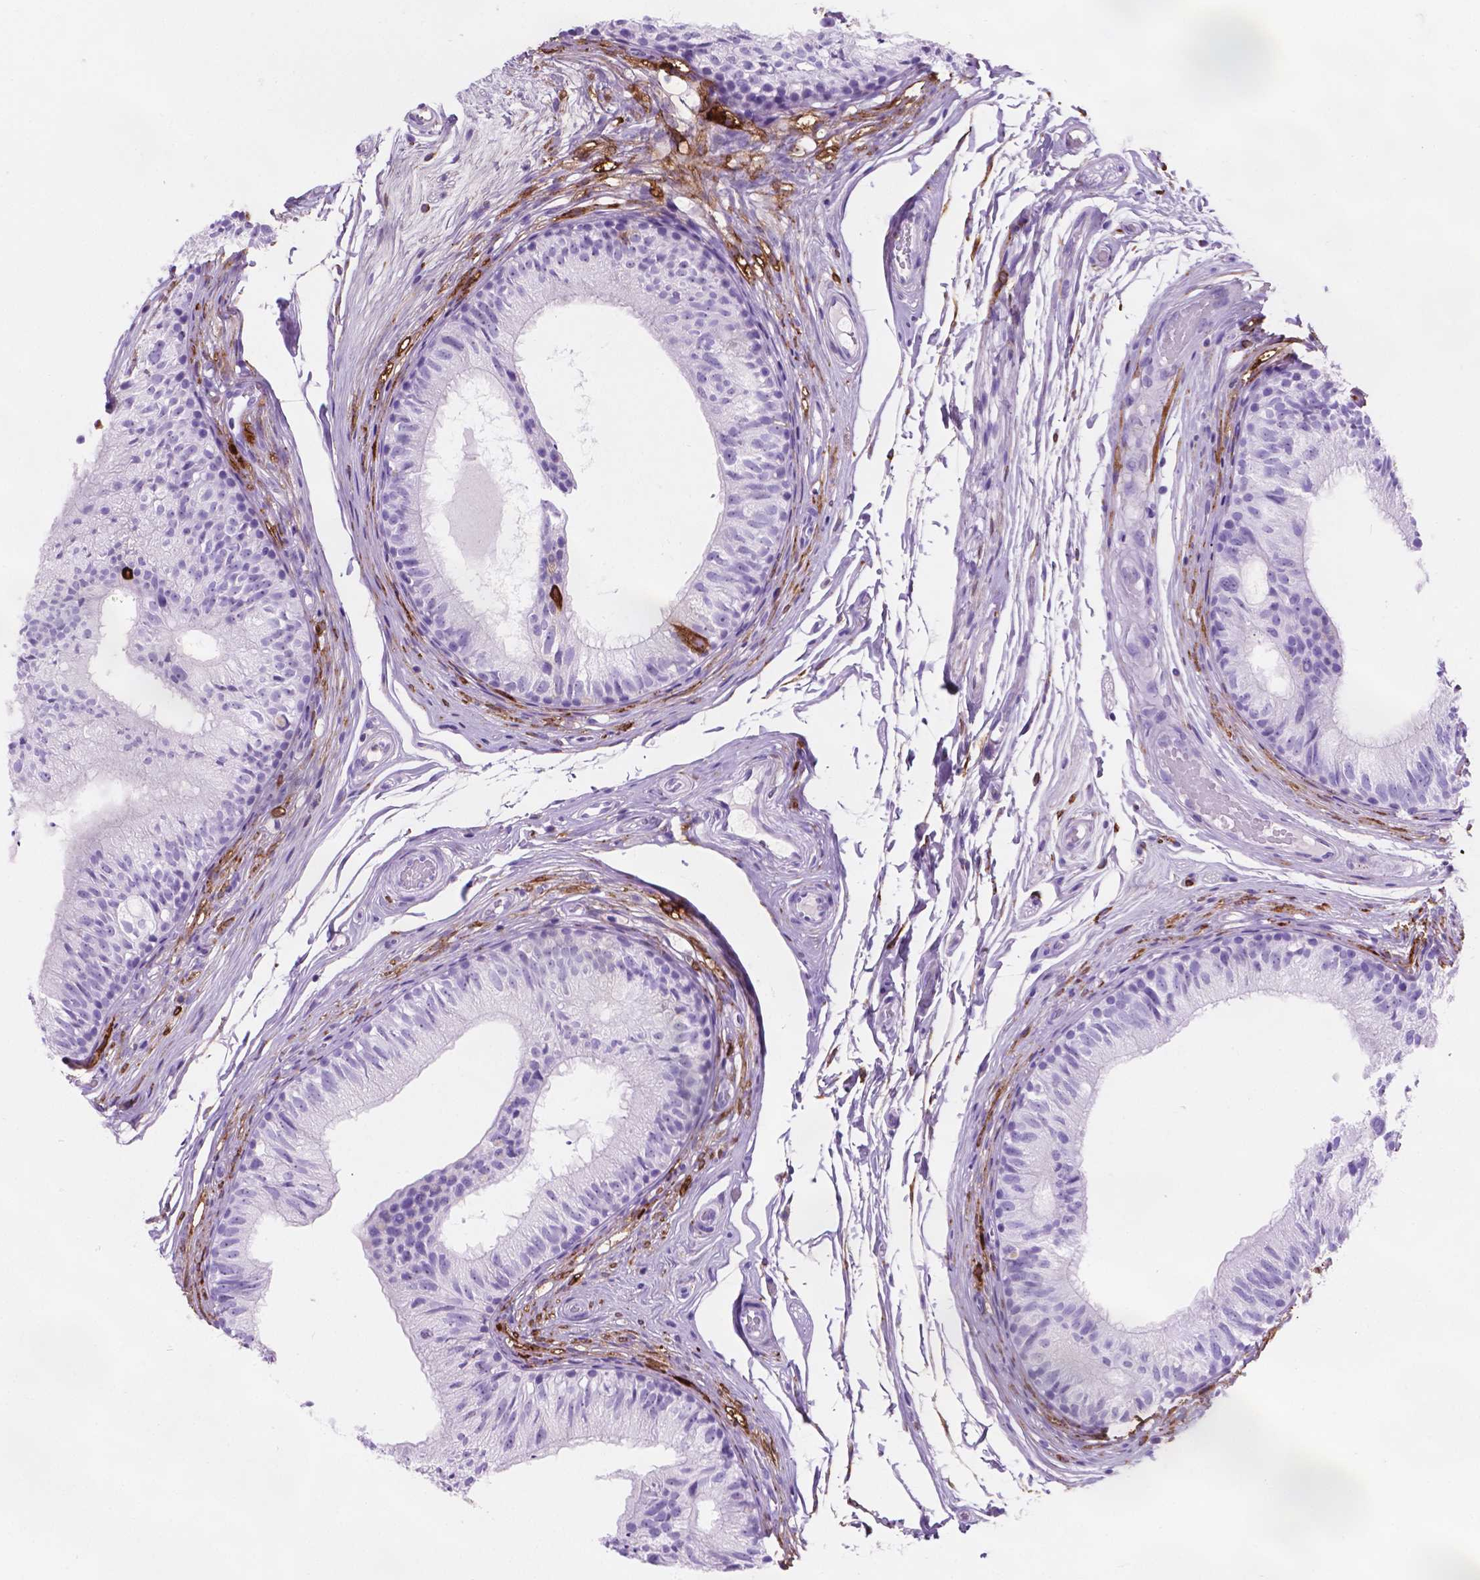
{"staining": {"intensity": "negative", "quantity": "none", "location": "none"}, "tissue": "epididymis", "cell_type": "Glandular cells", "image_type": "normal", "snomed": [{"axis": "morphology", "description": "Normal tissue, NOS"}, {"axis": "topography", "description": "Epididymis"}], "caption": "Human epididymis stained for a protein using immunohistochemistry (IHC) exhibits no positivity in glandular cells.", "gene": "MACF1", "patient": {"sex": "male", "age": 29}}